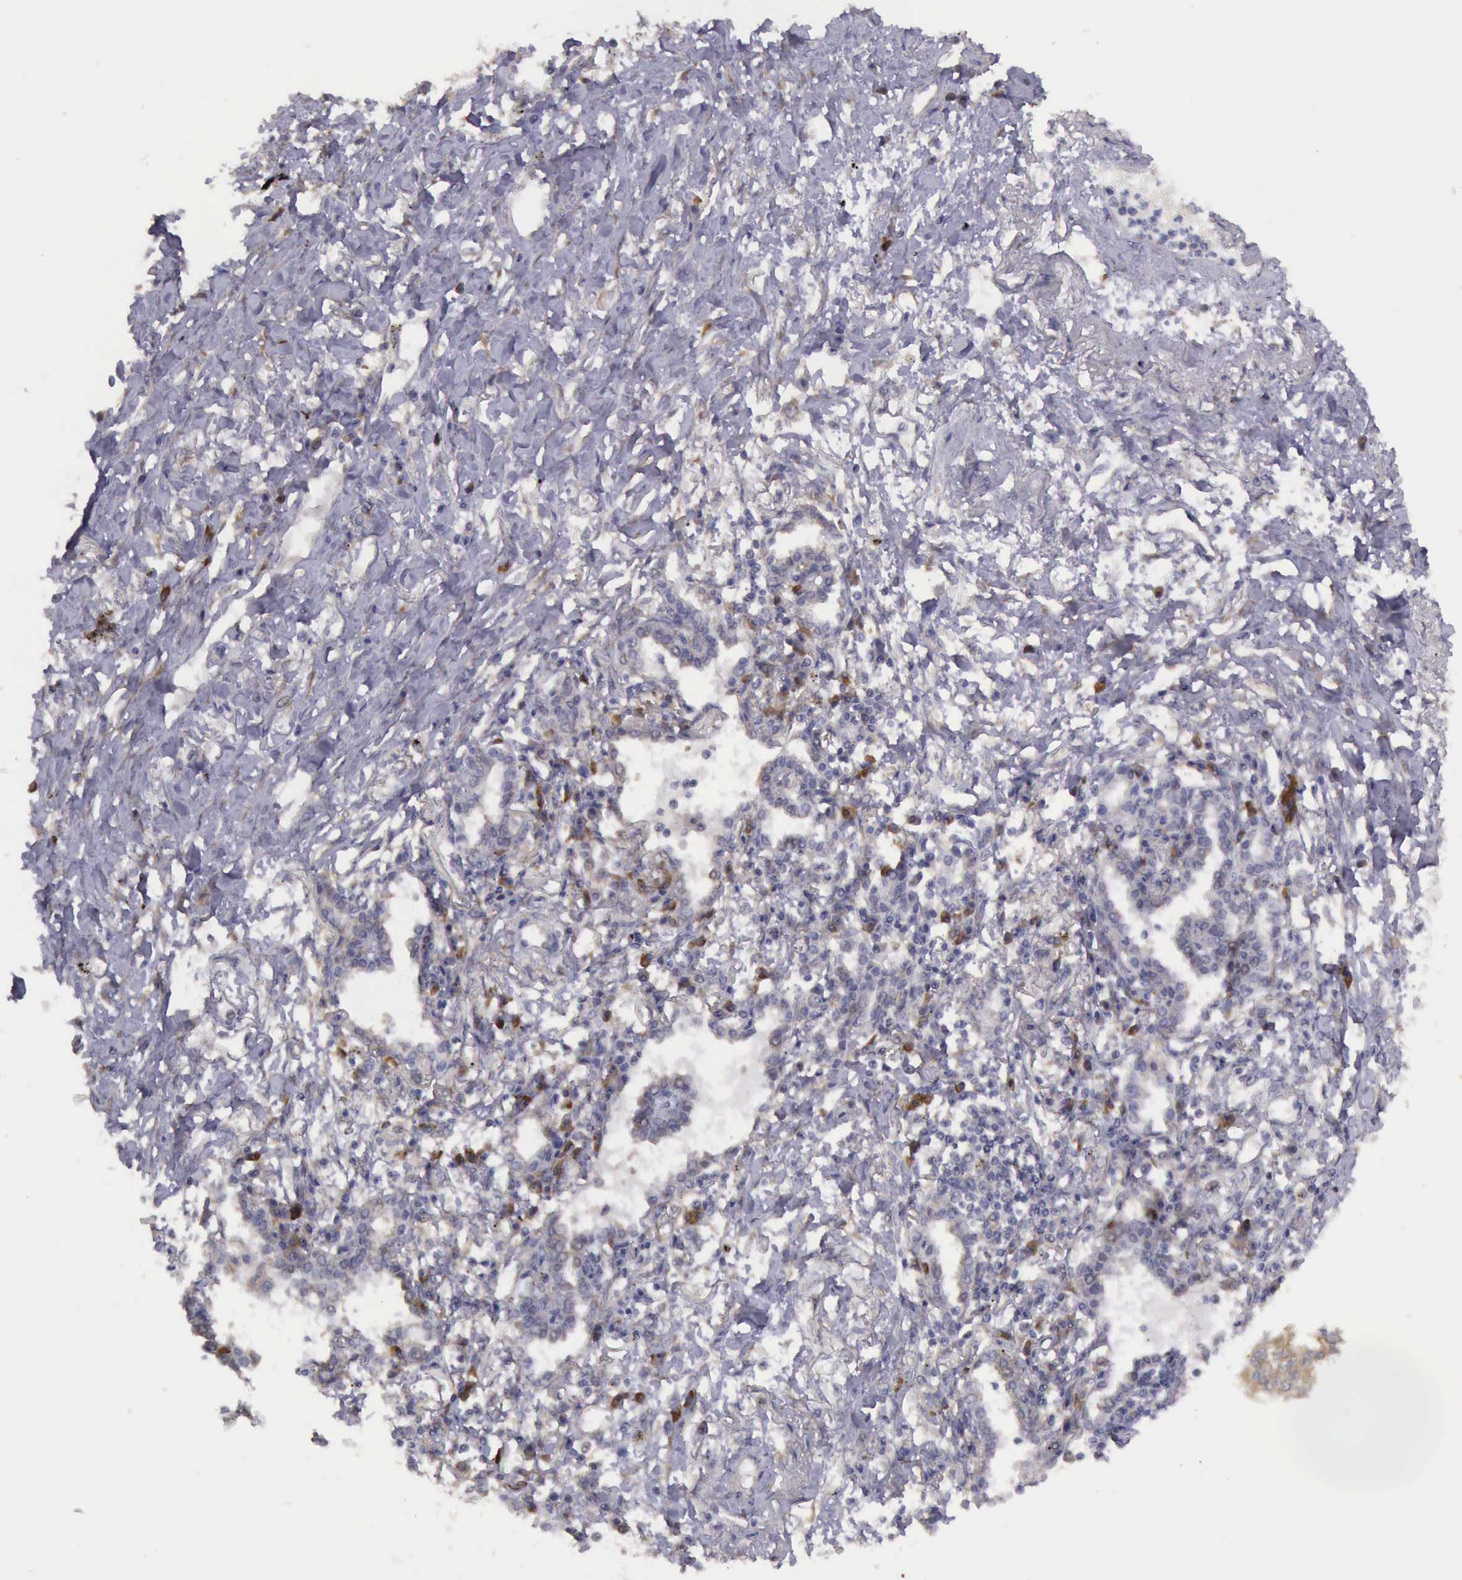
{"staining": {"intensity": "weak", "quantity": "<25%", "location": "cytoplasmic/membranous"}, "tissue": "lung cancer", "cell_type": "Tumor cells", "image_type": "cancer", "snomed": [{"axis": "morphology", "description": "Adenocarcinoma, NOS"}, {"axis": "topography", "description": "Lung"}], "caption": "Immunohistochemistry of lung cancer demonstrates no positivity in tumor cells.", "gene": "EIF5", "patient": {"sex": "male", "age": 60}}